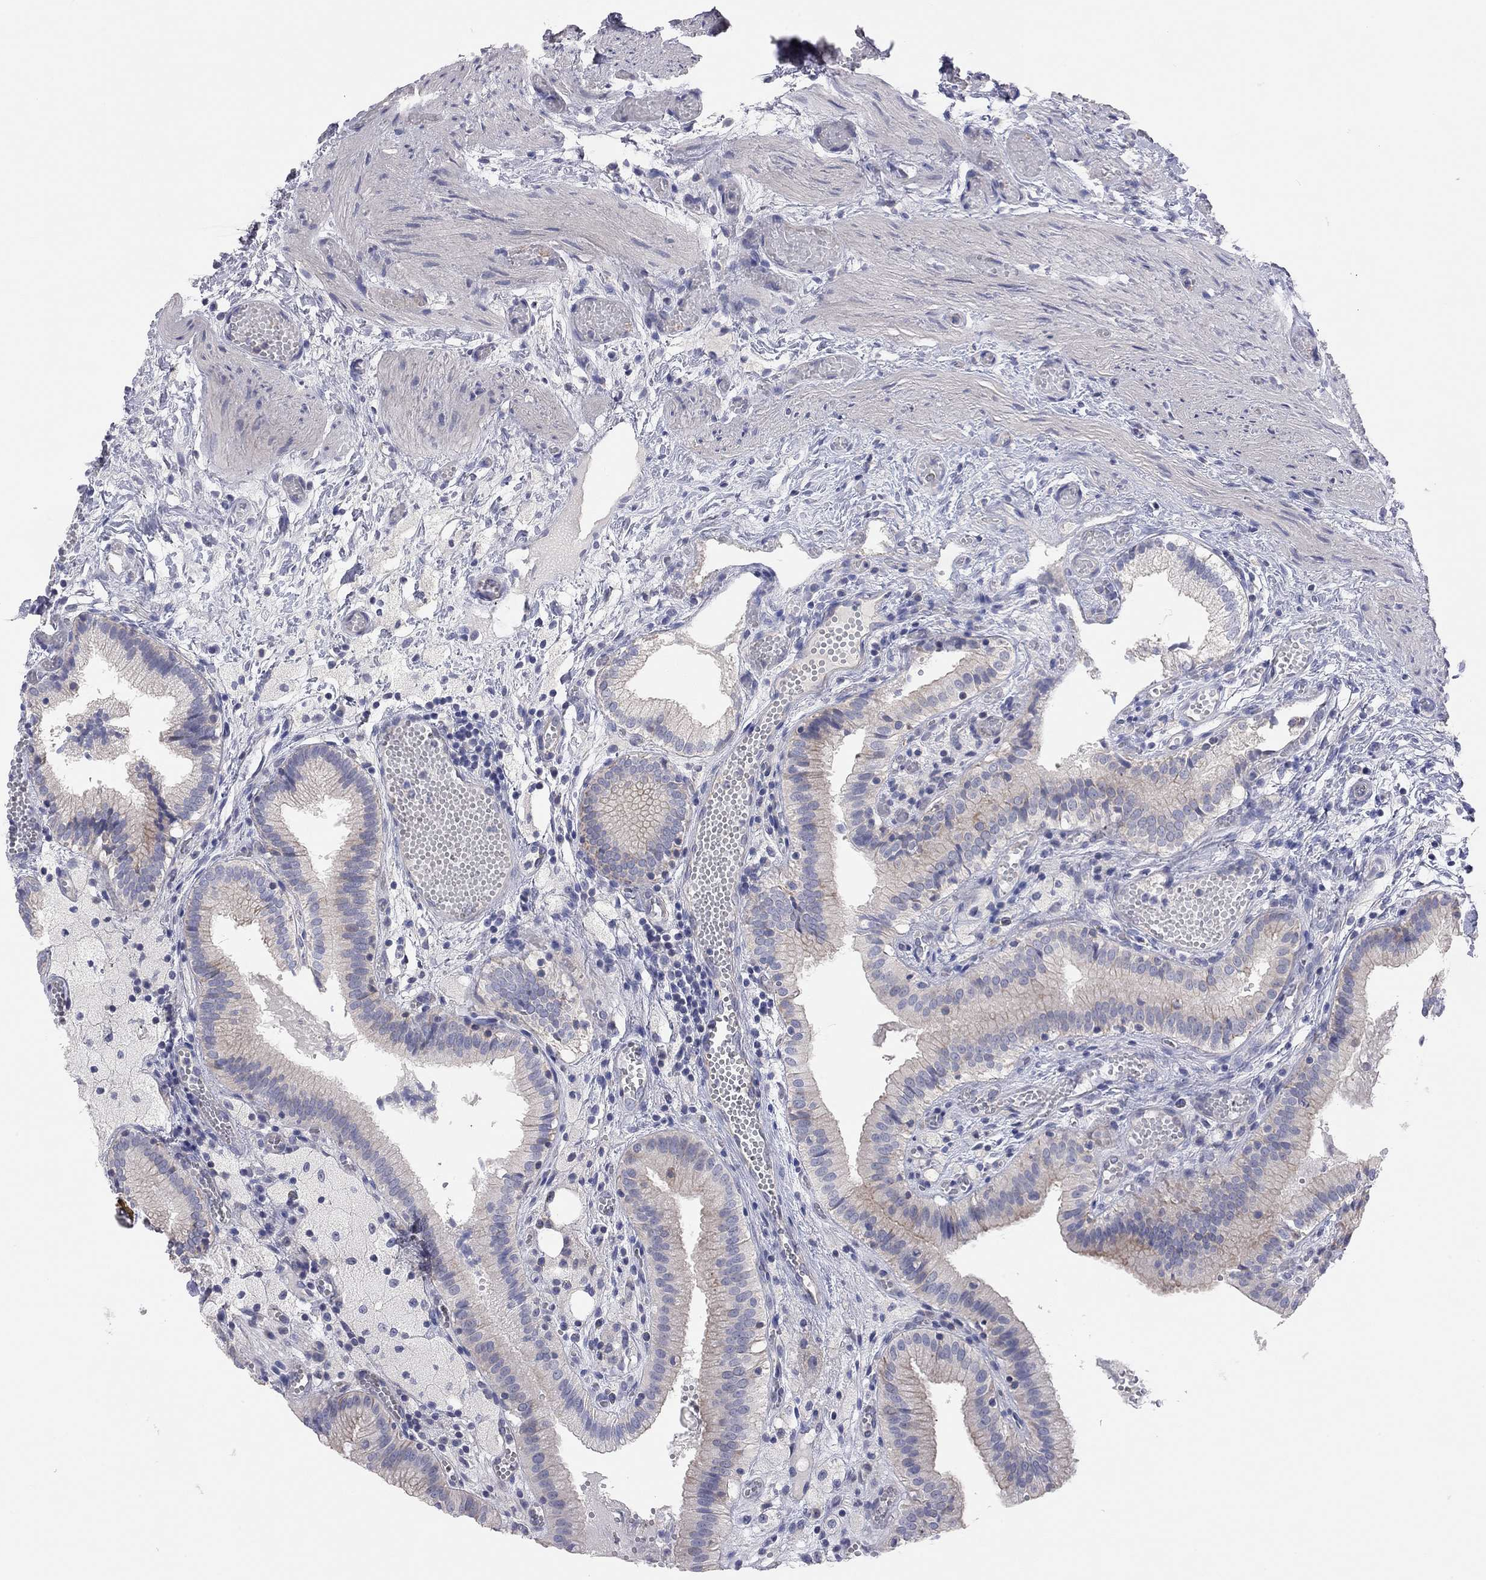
{"staining": {"intensity": "weak", "quantity": "<25%", "location": "cytoplasmic/membranous"}, "tissue": "gallbladder", "cell_type": "Glandular cells", "image_type": "normal", "snomed": [{"axis": "morphology", "description": "Normal tissue, NOS"}, {"axis": "topography", "description": "Gallbladder"}], "caption": "Human gallbladder stained for a protein using immunohistochemistry (IHC) reveals no positivity in glandular cells.", "gene": "KCNB1", "patient": {"sex": "female", "age": 24}}